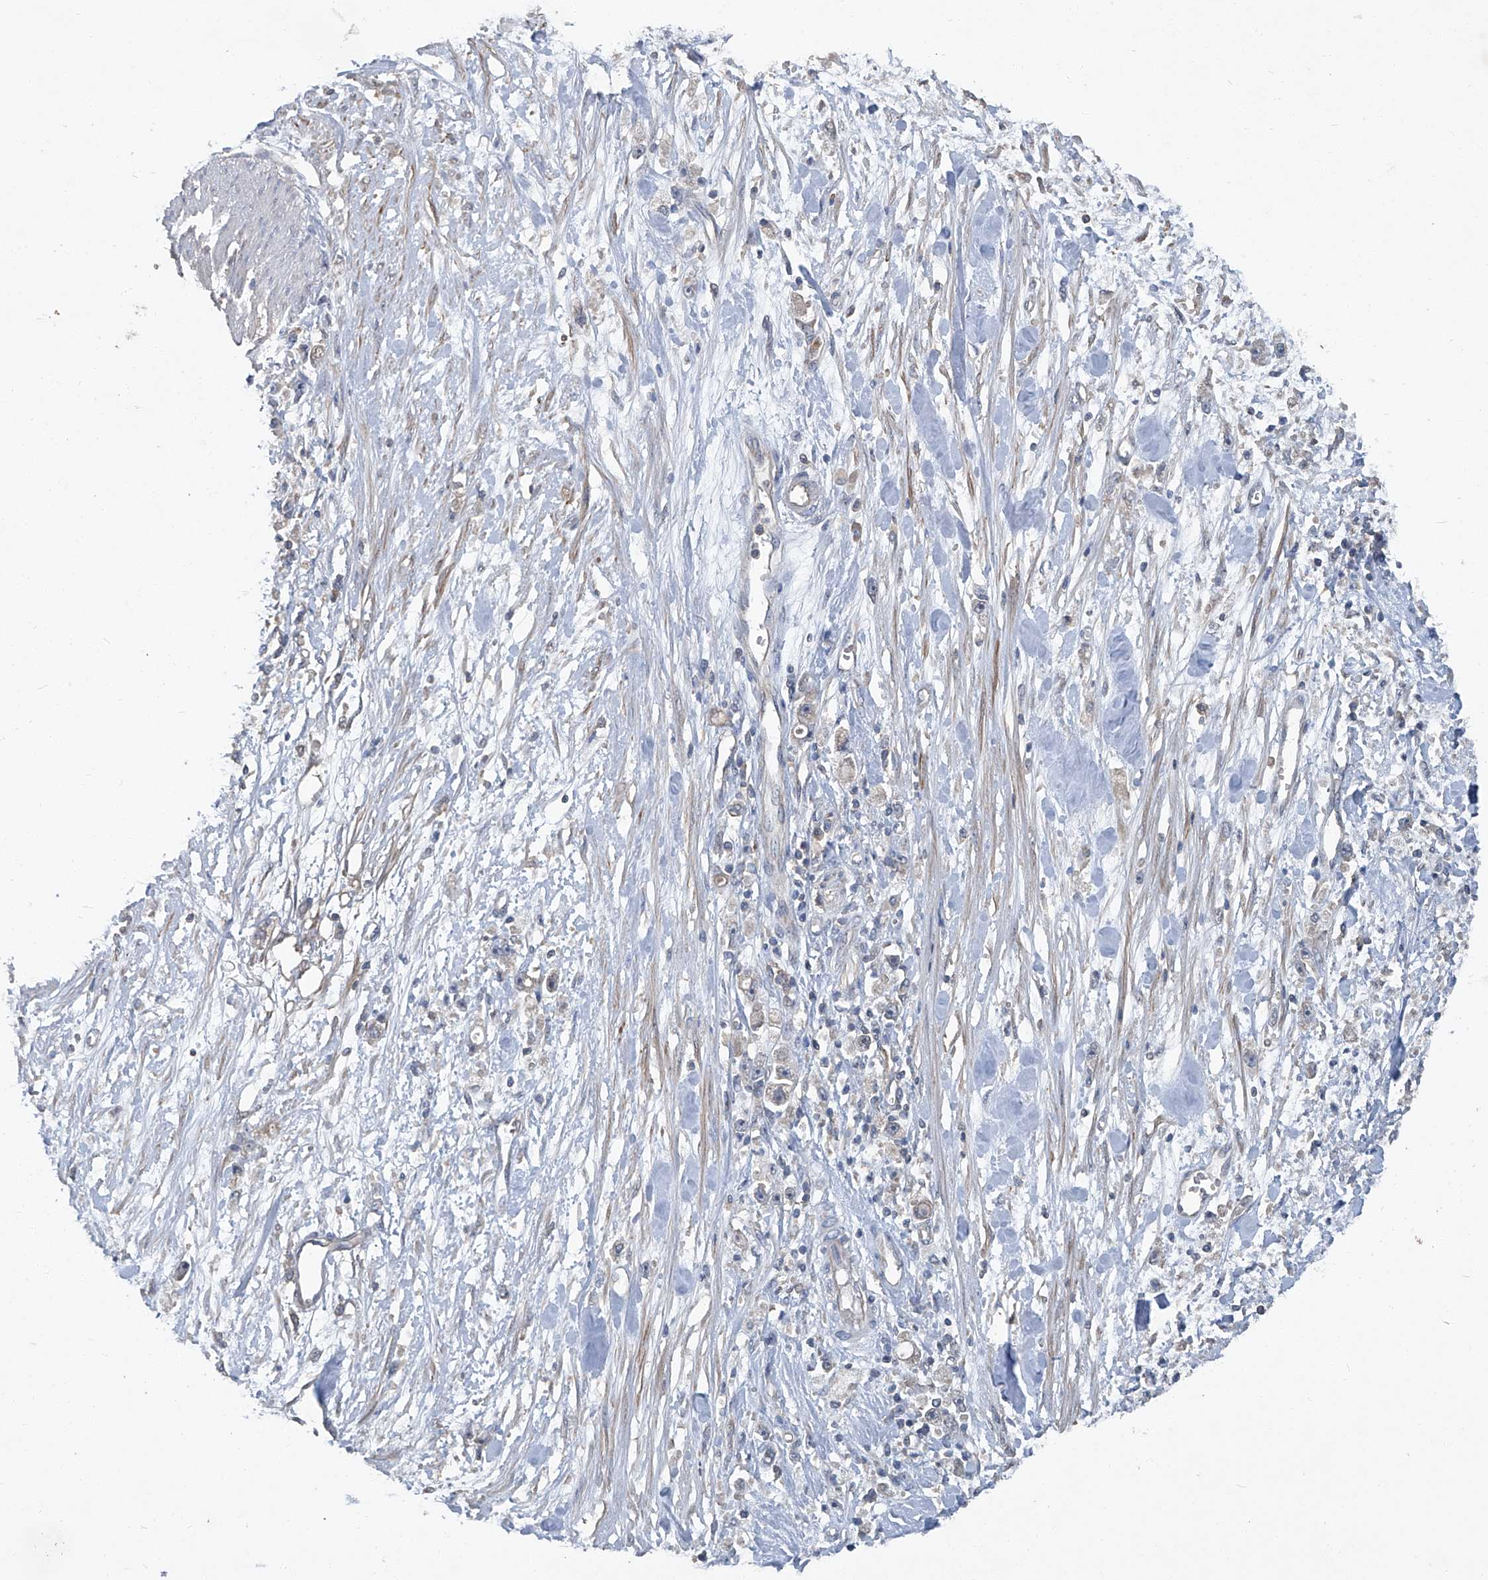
{"staining": {"intensity": "negative", "quantity": "none", "location": "none"}, "tissue": "stomach cancer", "cell_type": "Tumor cells", "image_type": "cancer", "snomed": [{"axis": "morphology", "description": "Adenocarcinoma, NOS"}, {"axis": "topography", "description": "Stomach"}], "caption": "High power microscopy histopathology image of an immunohistochemistry (IHC) photomicrograph of adenocarcinoma (stomach), revealing no significant expression in tumor cells.", "gene": "ANKRD34A", "patient": {"sex": "female", "age": 59}}